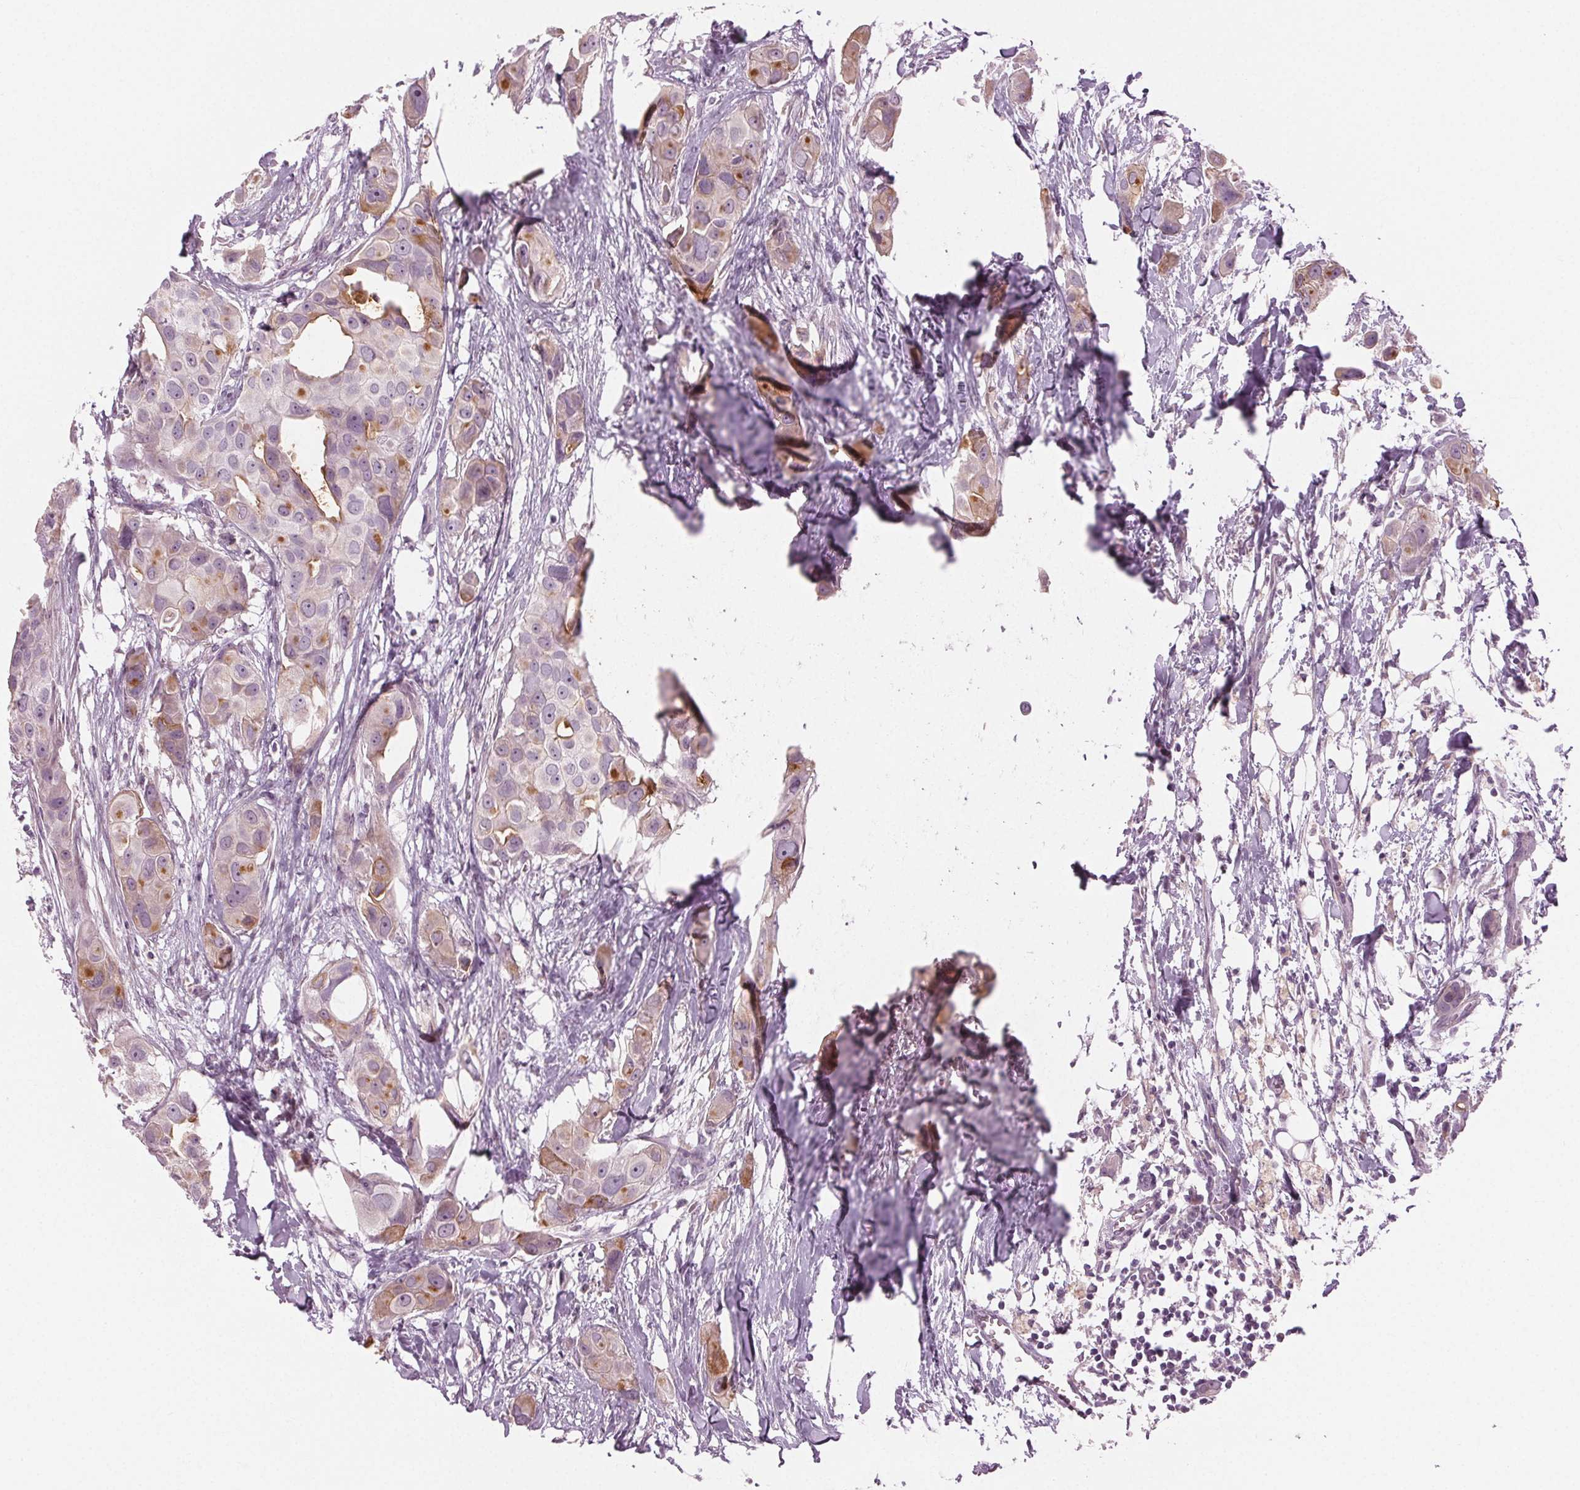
{"staining": {"intensity": "moderate", "quantity": "<25%", "location": "cytoplasmic/membranous"}, "tissue": "breast cancer", "cell_type": "Tumor cells", "image_type": "cancer", "snomed": [{"axis": "morphology", "description": "Duct carcinoma"}, {"axis": "topography", "description": "Breast"}], "caption": "Breast cancer (infiltrating ductal carcinoma) stained for a protein (brown) shows moderate cytoplasmic/membranous positive positivity in approximately <25% of tumor cells.", "gene": "PRAP1", "patient": {"sex": "female", "age": 38}}